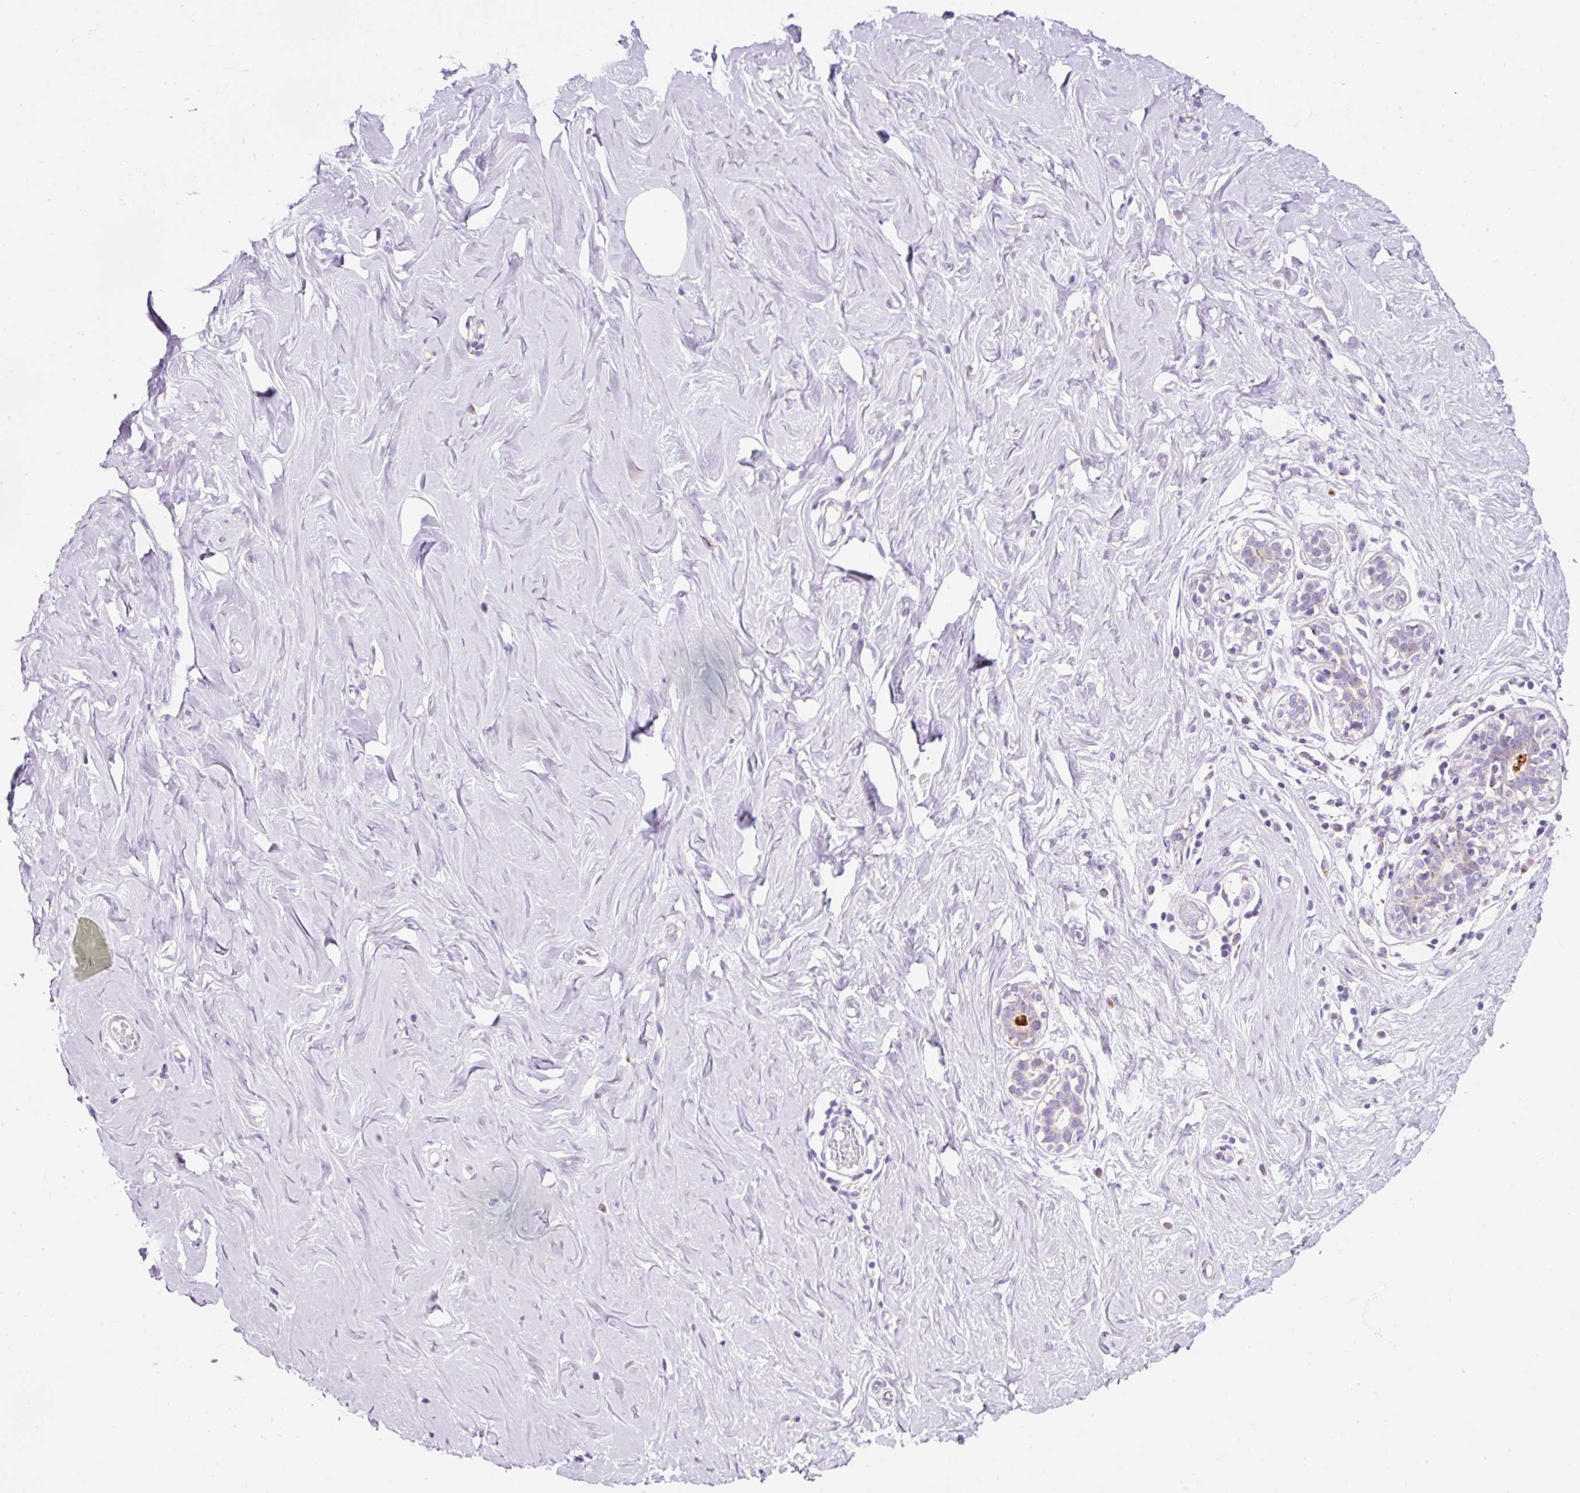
{"staining": {"intensity": "negative", "quantity": "none", "location": "none"}, "tissue": "breast", "cell_type": "Adipocytes", "image_type": "normal", "snomed": [{"axis": "morphology", "description": "Normal tissue, NOS"}, {"axis": "topography", "description": "Breast"}], "caption": "A micrograph of human breast is negative for staining in adipocytes. (Stains: DAB IHC with hematoxylin counter stain, Microscopy: brightfield microscopy at high magnification).", "gene": "PLPP2", "patient": {"sex": "female", "age": 27}}